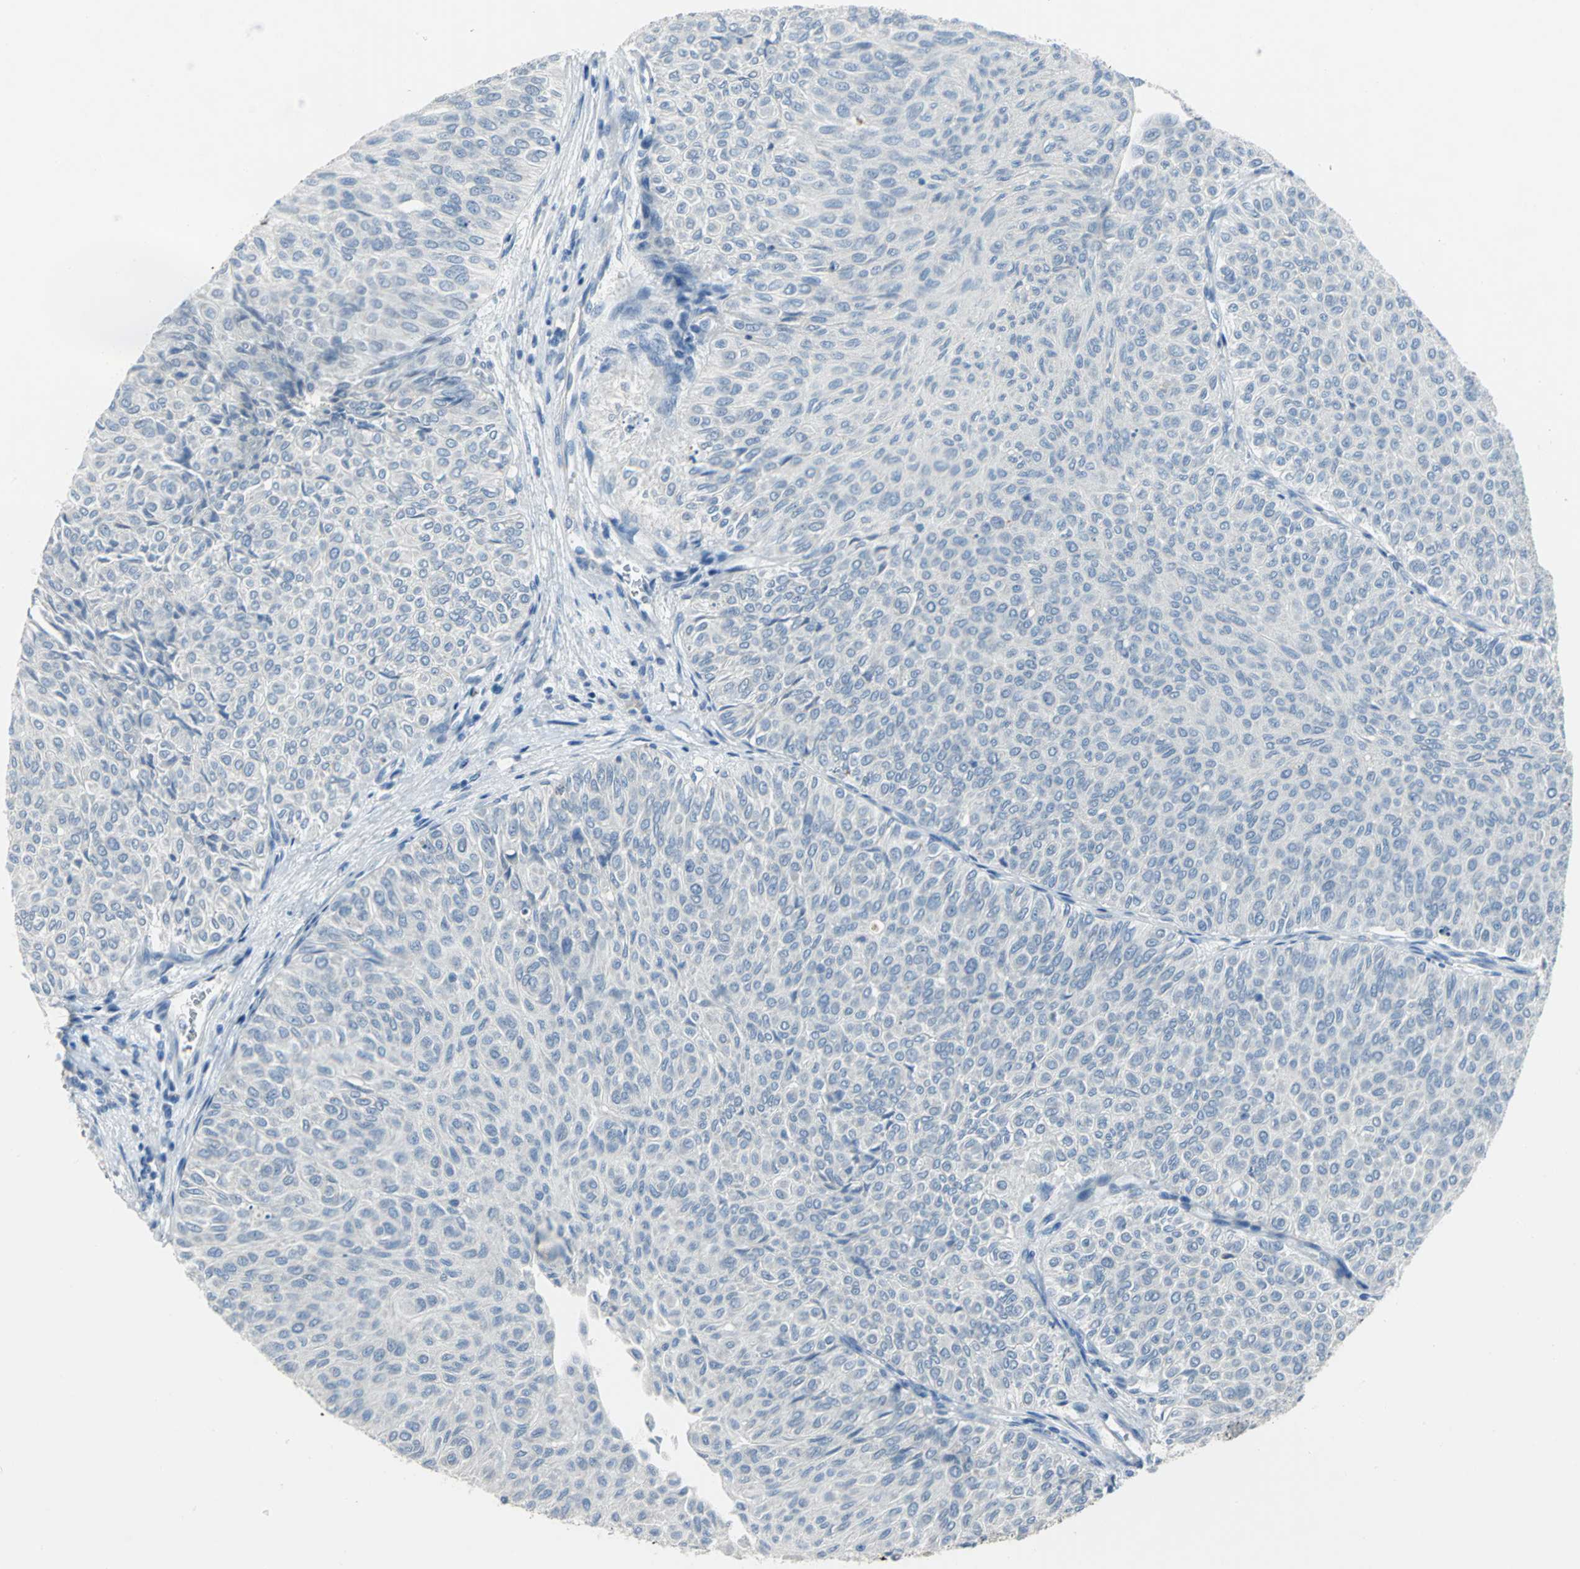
{"staining": {"intensity": "negative", "quantity": "none", "location": "none"}, "tissue": "urothelial cancer", "cell_type": "Tumor cells", "image_type": "cancer", "snomed": [{"axis": "morphology", "description": "Urothelial carcinoma, Low grade"}, {"axis": "topography", "description": "Urinary bladder"}], "caption": "Tumor cells show no significant protein positivity in urothelial cancer. (DAB (3,3'-diaminobenzidine) immunohistochemistry (IHC) with hematoxylin counter stain).", "gene": "PTGDS", "patient": {"sex": "male", "age": 78}}